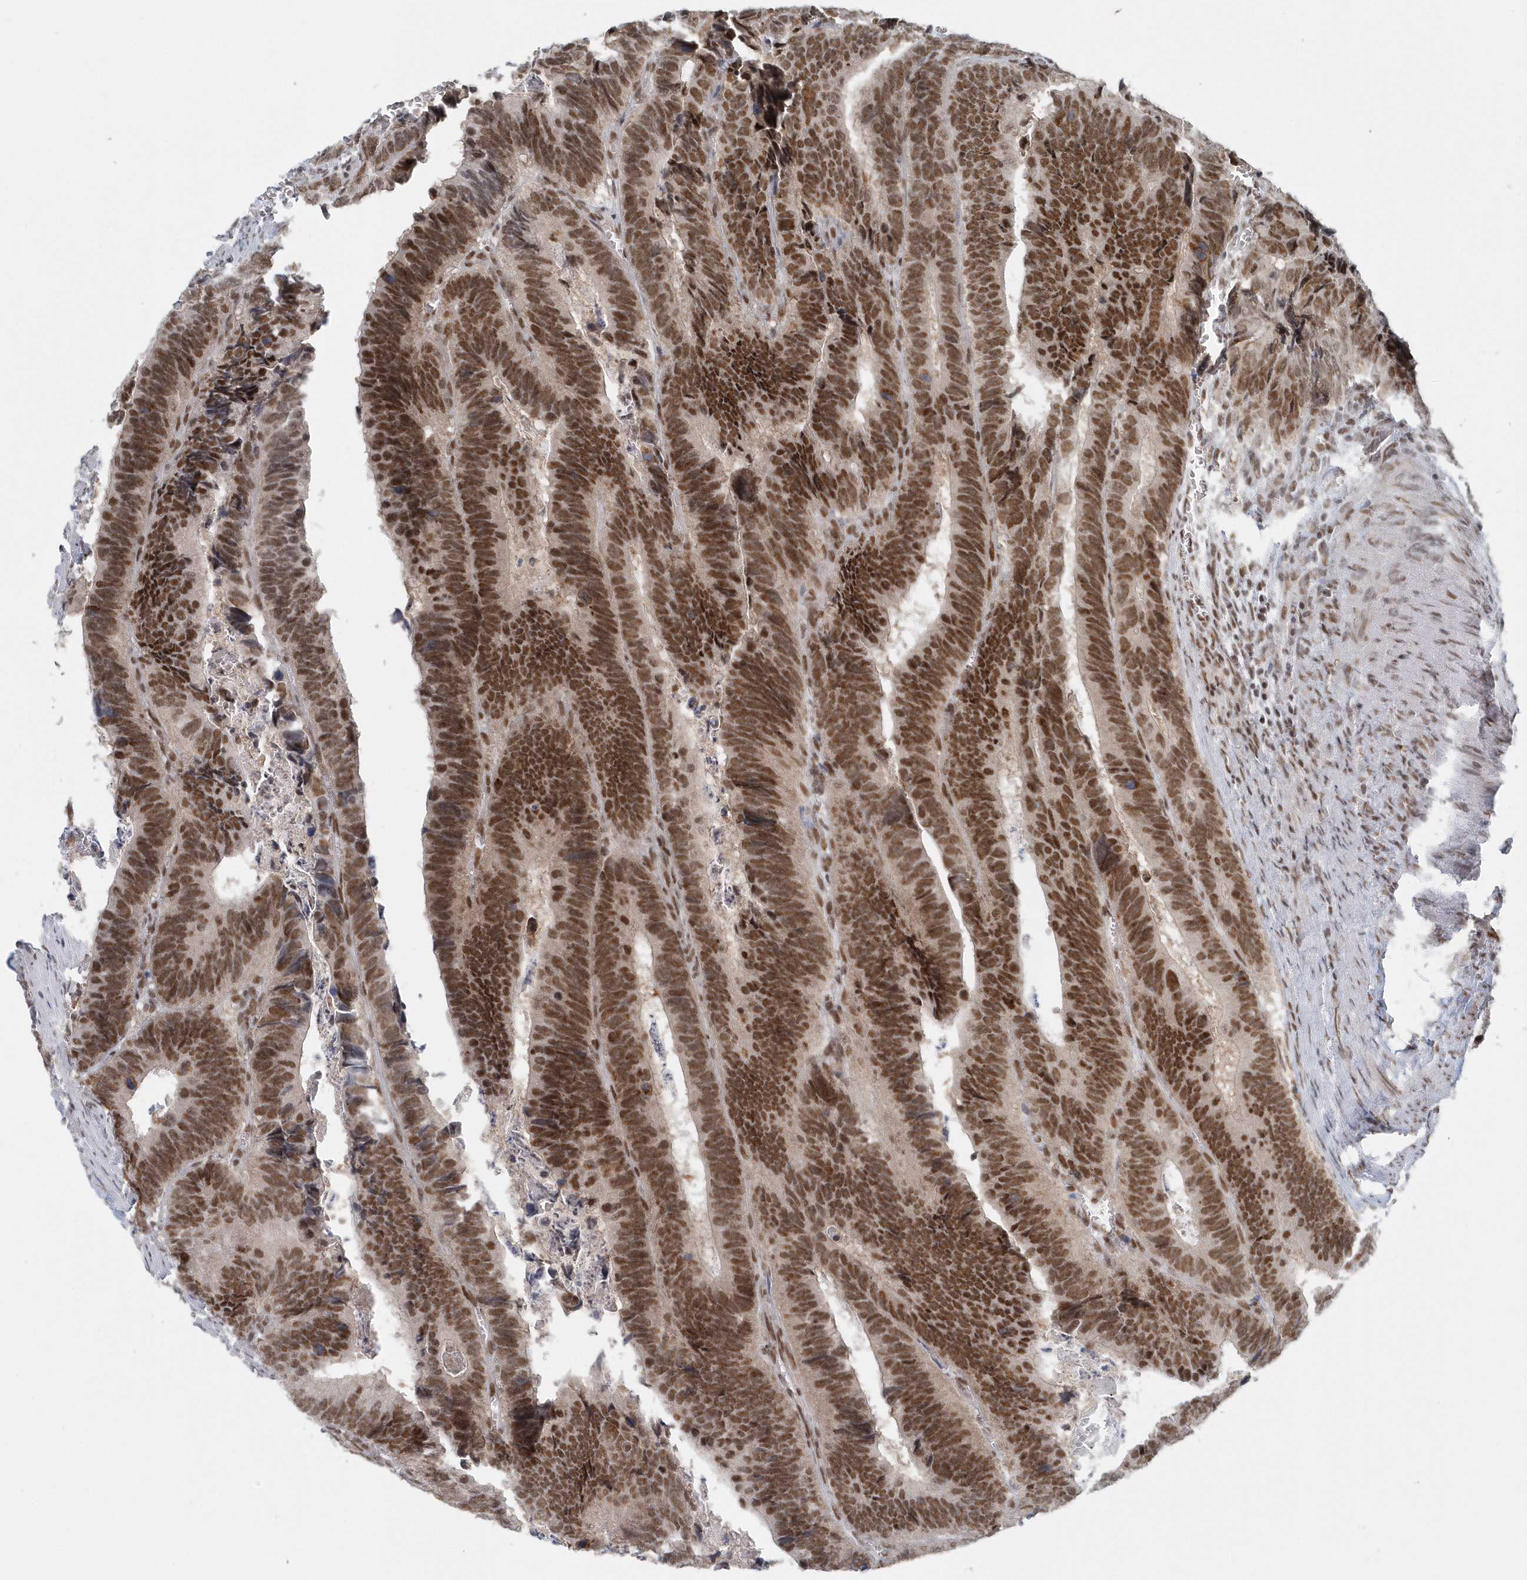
{"staining": {"intensity": "strong", "quantity": ">75%", "location": "nuclear"}, "tissue": "colorectal cancer", "cell_type": "Tumor cells", "image_type": "cancer", "snomed": [{"axis": "morphology", "description": "Adenocarcinoma, NOS"}, {"axis": "topography", "description": "Colon"}], "caption": "A brown stain shows strong nuclear staining of a protein in colorectal cancer (adenocarcinoma) tumor cells. Using DAB (brown) and hematoxylin (blue) stains, captured at high magnification using brightfield microscopy.", "gene": "YTHDC1", "patient": {"sex": "male", "age": 72}}